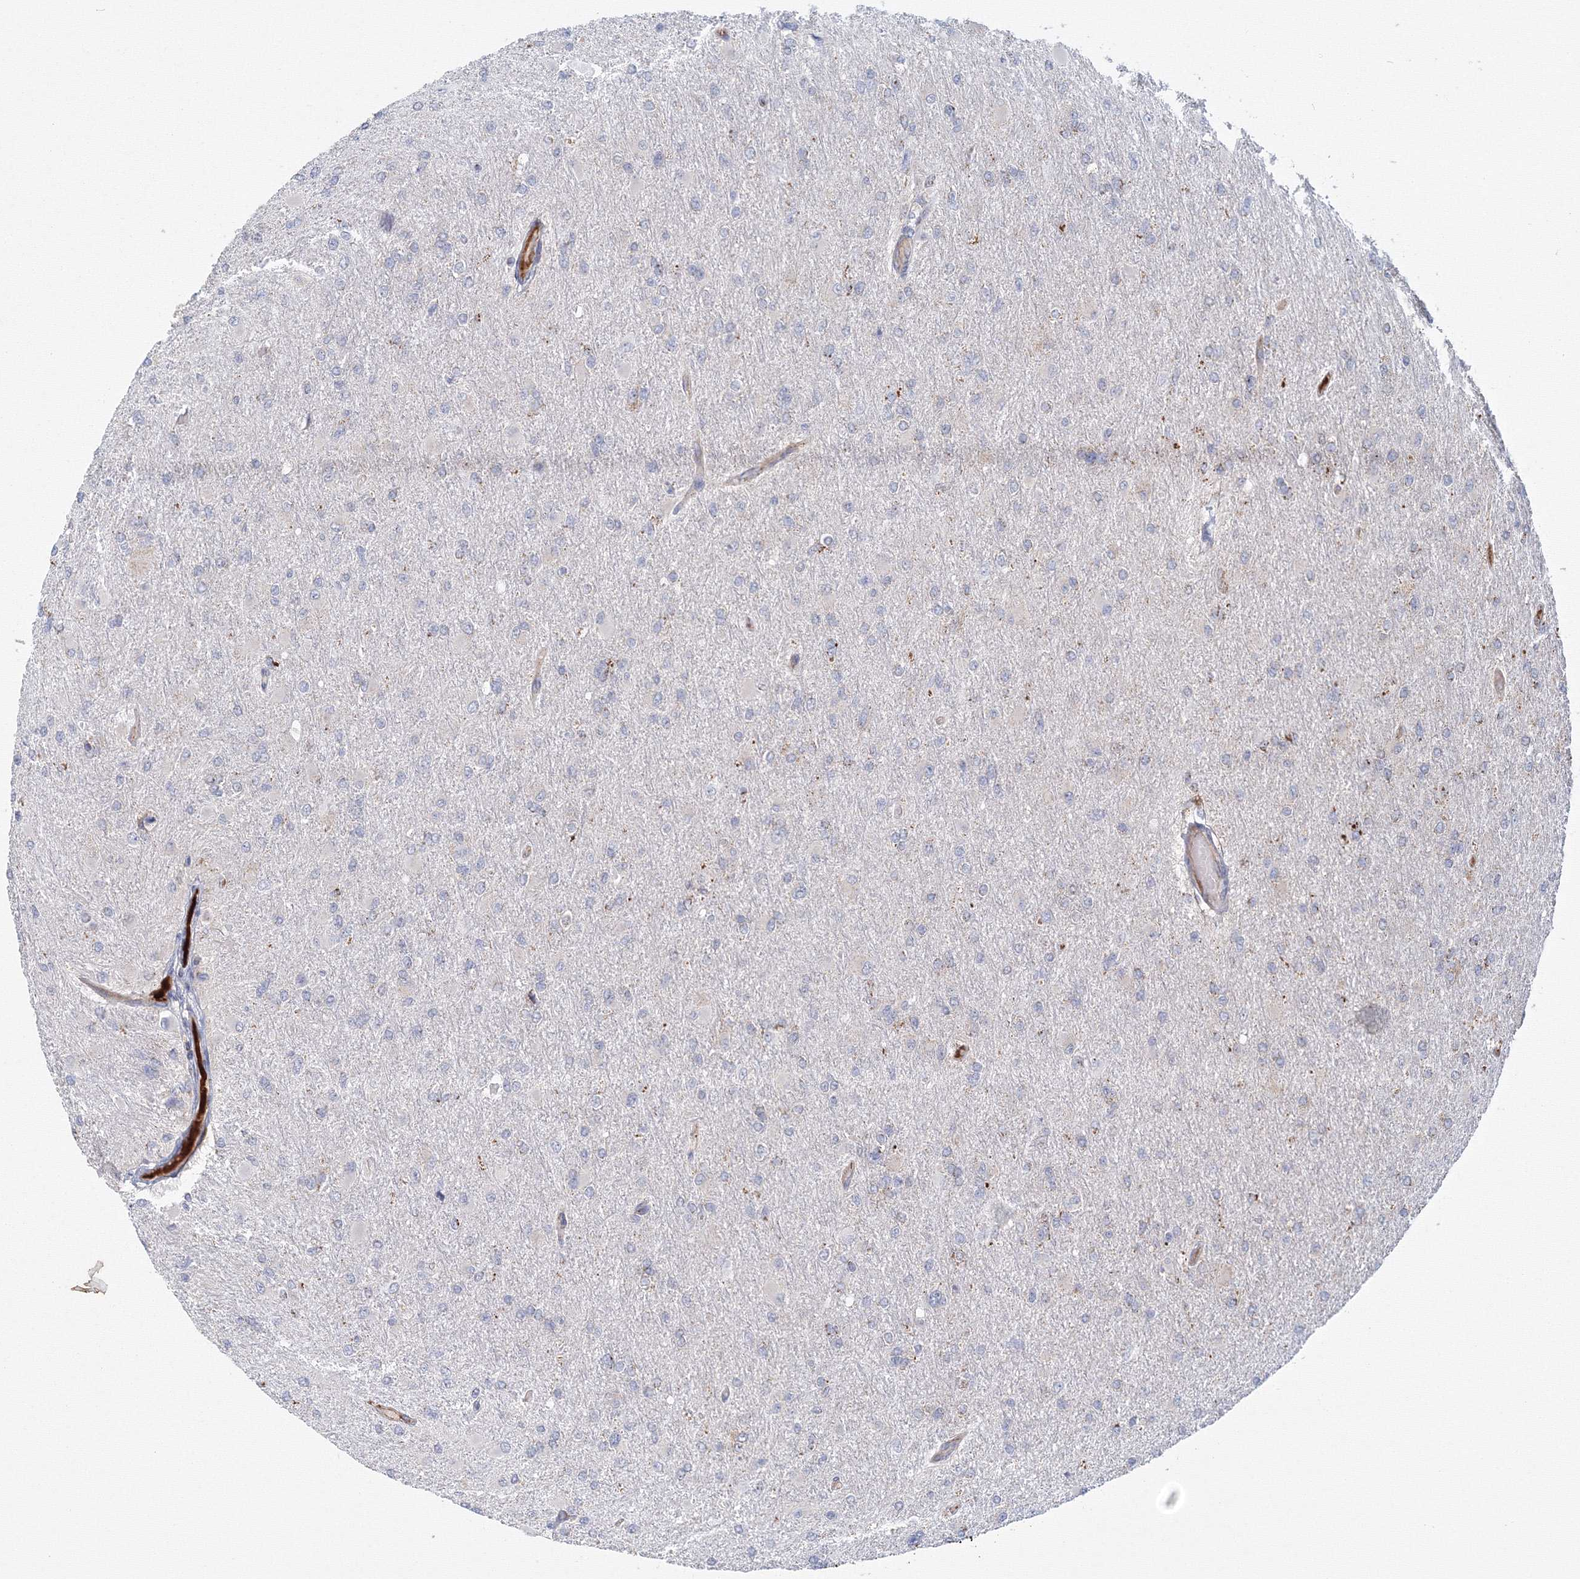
{"staining": {"intensity": "negative", "quantity": "none", "location": "none"}, "tissue": "glioma", "cell_type": "Tumor cells", "image_type": "cancer", "snomed": [{"axis": "morphology", "description": "Glioma, malignant, High grade"}, {"axis": "topography", "description": "Cerebral cortex"}], "caption": "IHC of glioma shows no positivity in tumor cells. (DAB (3,3'-diaminobenzidine) immunohistochemistry visualized using brightfield microscopy, high magnification).", "gene": "GRPEL1", "patient": {"sex": "female", "age": 36}}